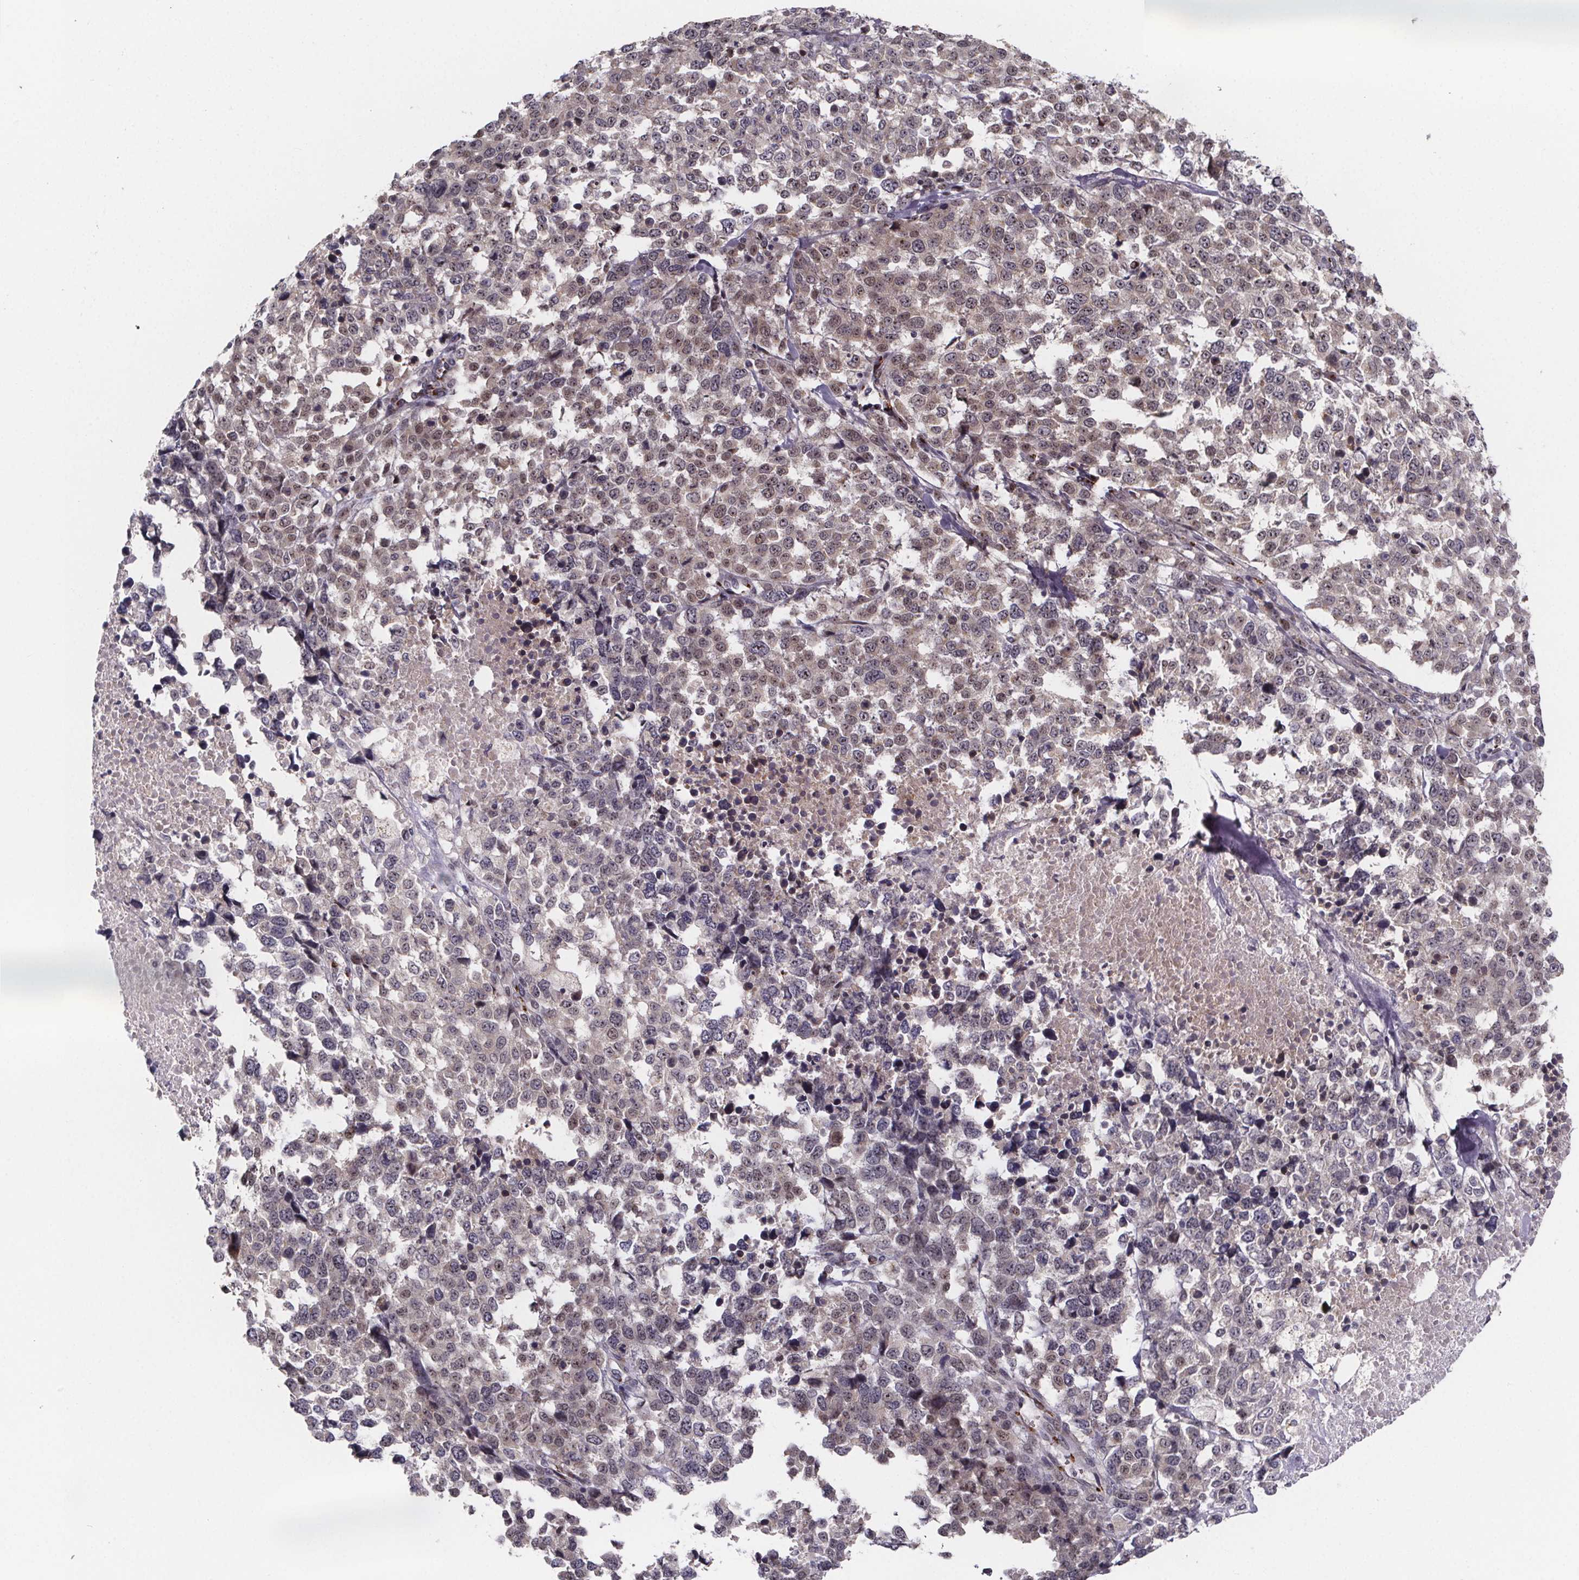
{"staining": {"intensity": "weak", "quantity": "<25%", "location": "cytoplasmic/membranous,nuclear"}, "tissue": "melanoma", "cell_type": "Tumor cells", "image_type": "cancer", "snomed": [{"axis": "morphology", "description": "Malignant melanoma, Metastatic site"}, {"axis": "topography", "description": "Skin"}], "caption": "DAB immunohistochemical staining of human melanoma exhibits no significant expression in tumor cells.", "gene": "NDST1", "patient": {"sex": "male", "age": 84}}